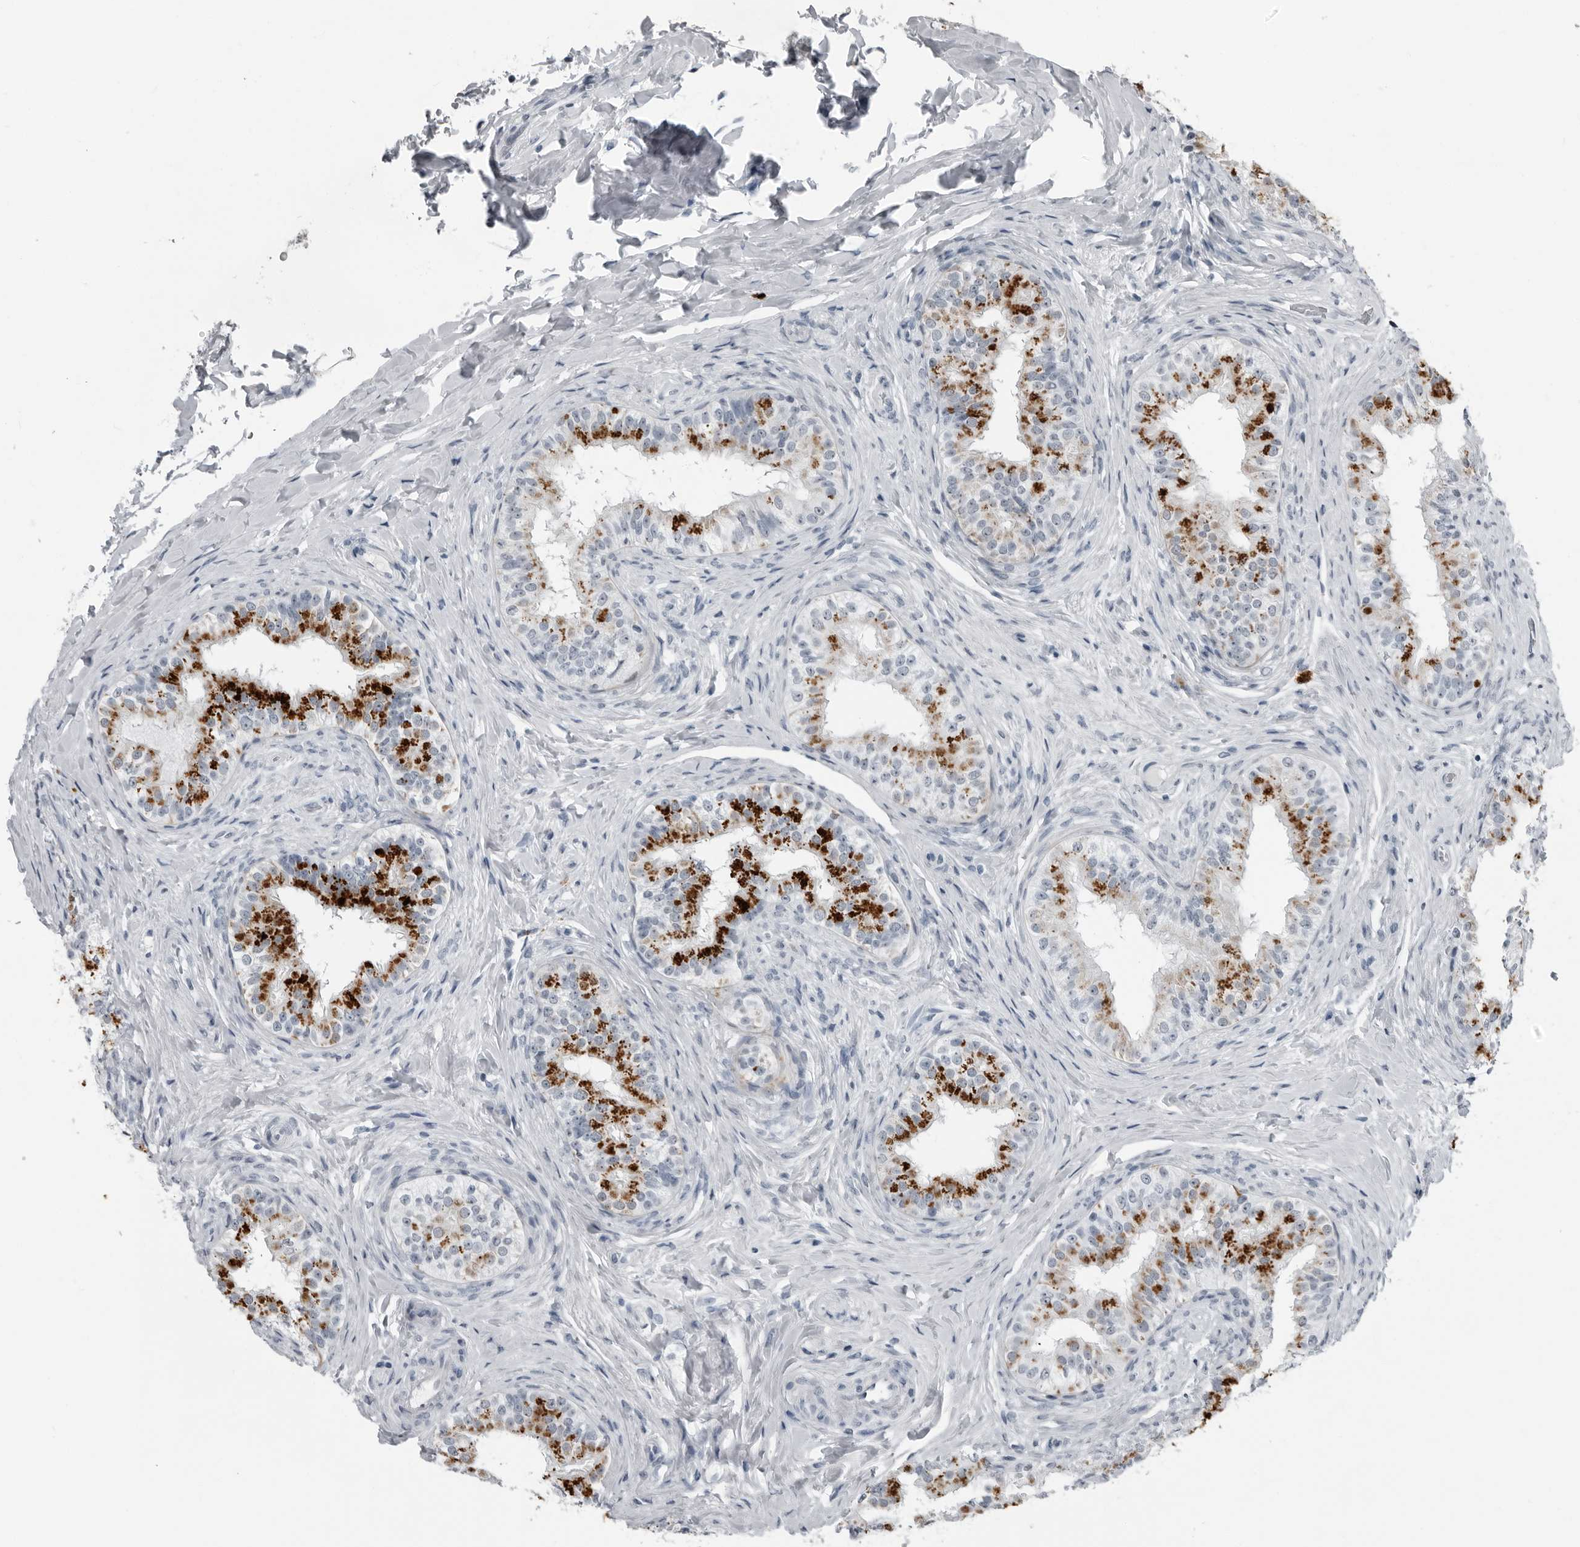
{"staining": {"intensity": "strong", "quantity": "<25%", "location": "cytoplasmic/membranous"}, "tissue": "epididymis", "cell_type": "Glandular cells", "image_type": "normal", "snomed": [{"axis": "morphology", "description": "Normal tissue, NOS"}, {"axis": "topography", "description": "Epididymis"}], "caption": "Immunohistochemical staining of unremarkable human epididymis demonstrates <25% levels of strong cytoplasmic/membranous protein positivity in about <25% of glandular cells. Using DAB (3,3'-diaminobenzidine) (brown) and hematoxylin (blue) stains, captured at high magnification using brightfield microscopy.", "gene": "PDCD11", "patient": {"sex": "male", "age": 49}}